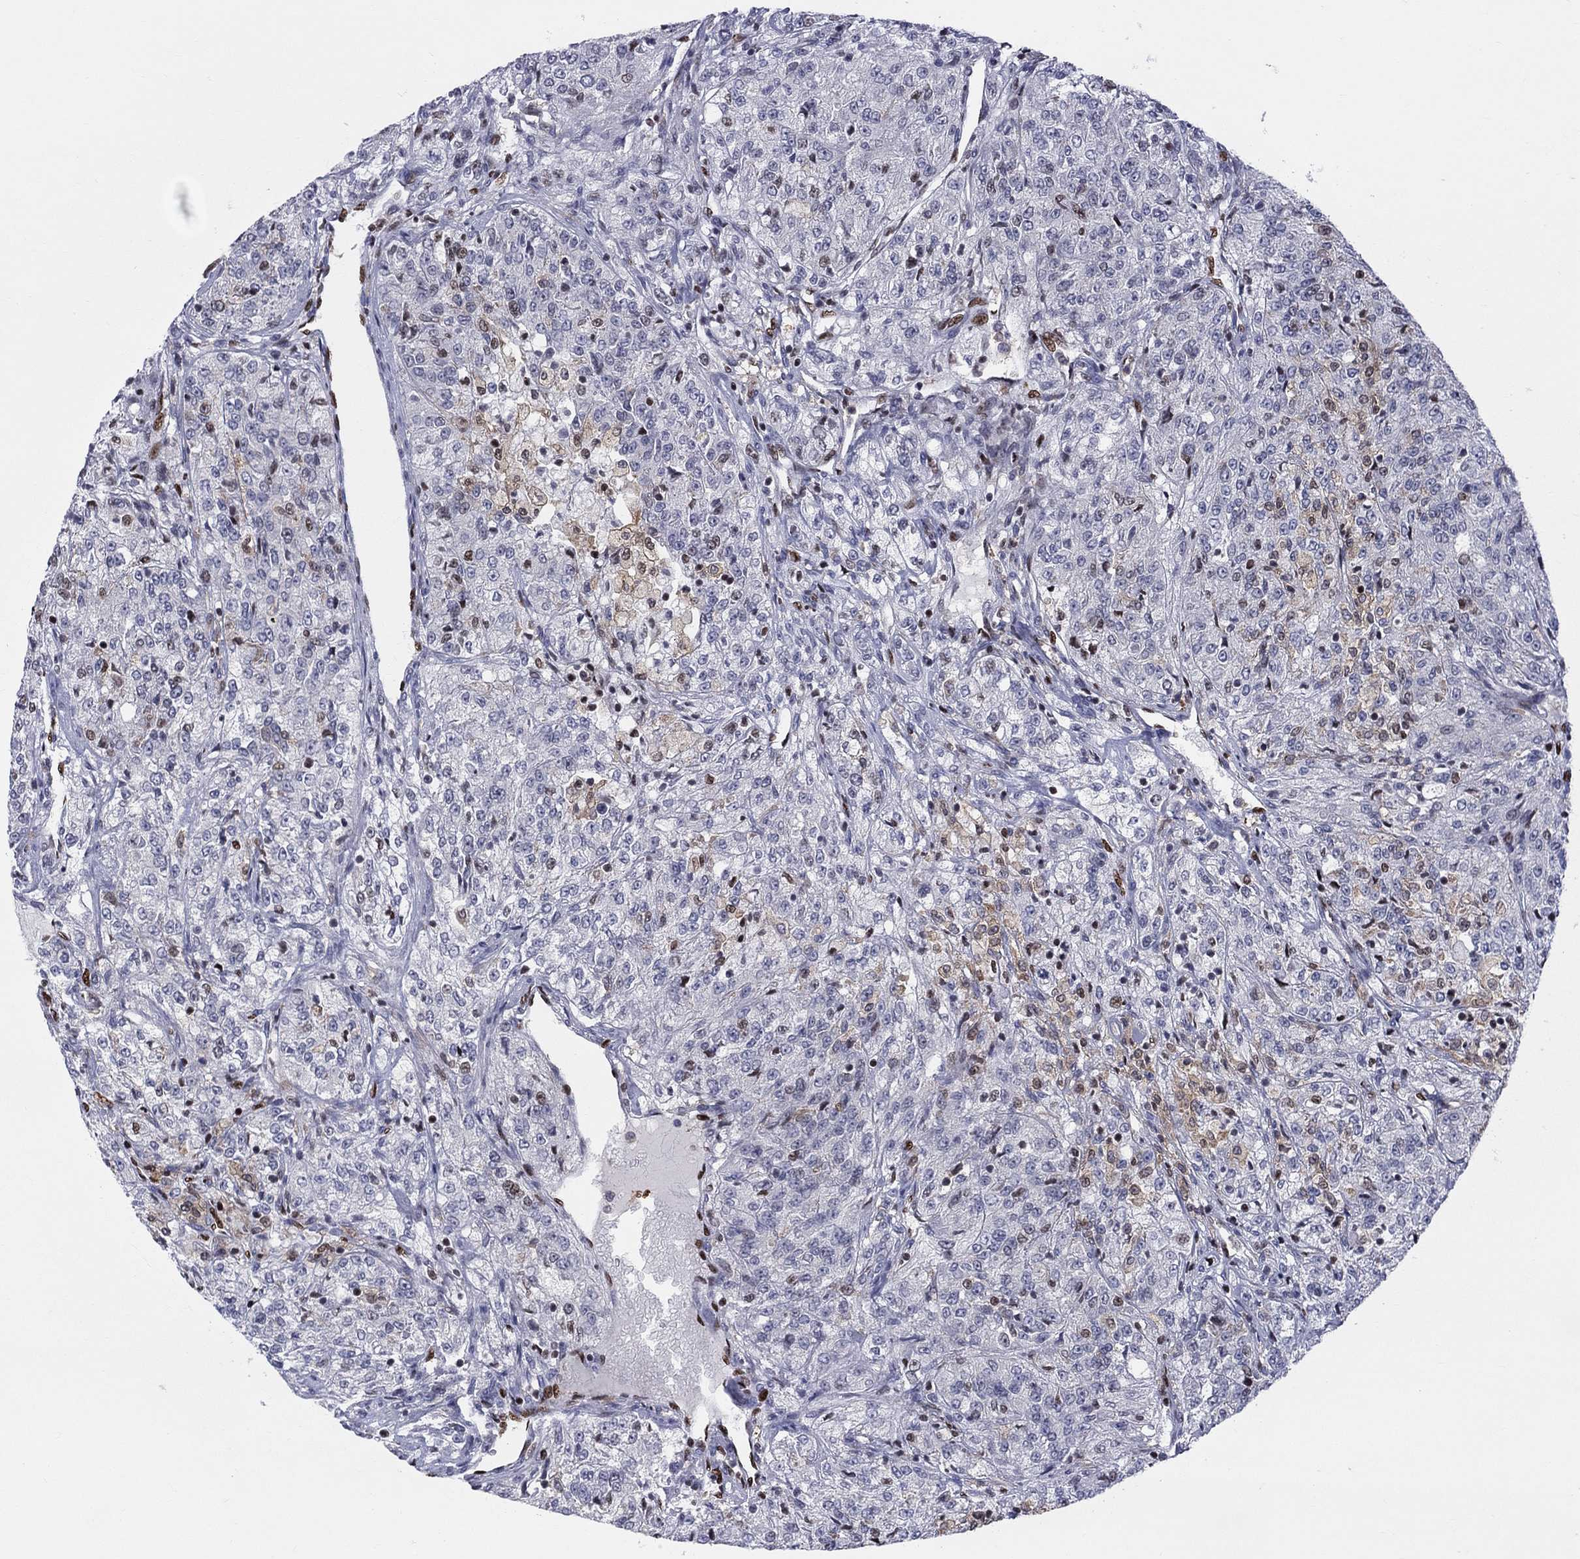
{"staining": {"intensity": "strong", "quantity": "<25%", "location": "nuclear"}, "tissue": "renal cancer", "cell_type": "Tumor cells", "image_type": "cancer", "snomed": [{"axis": "morphology", "description": "Adenocarcinoma, NOS"}, {"axis": "topography", "description": "Kidney"}], "caption": "Immunohistochemical staining of renal cancer displays strong nuclear protein staining in approximately <25% of tumor cells.", "gene": "ZNHIT3", "patient": {"sex": "female", "age": 63}}